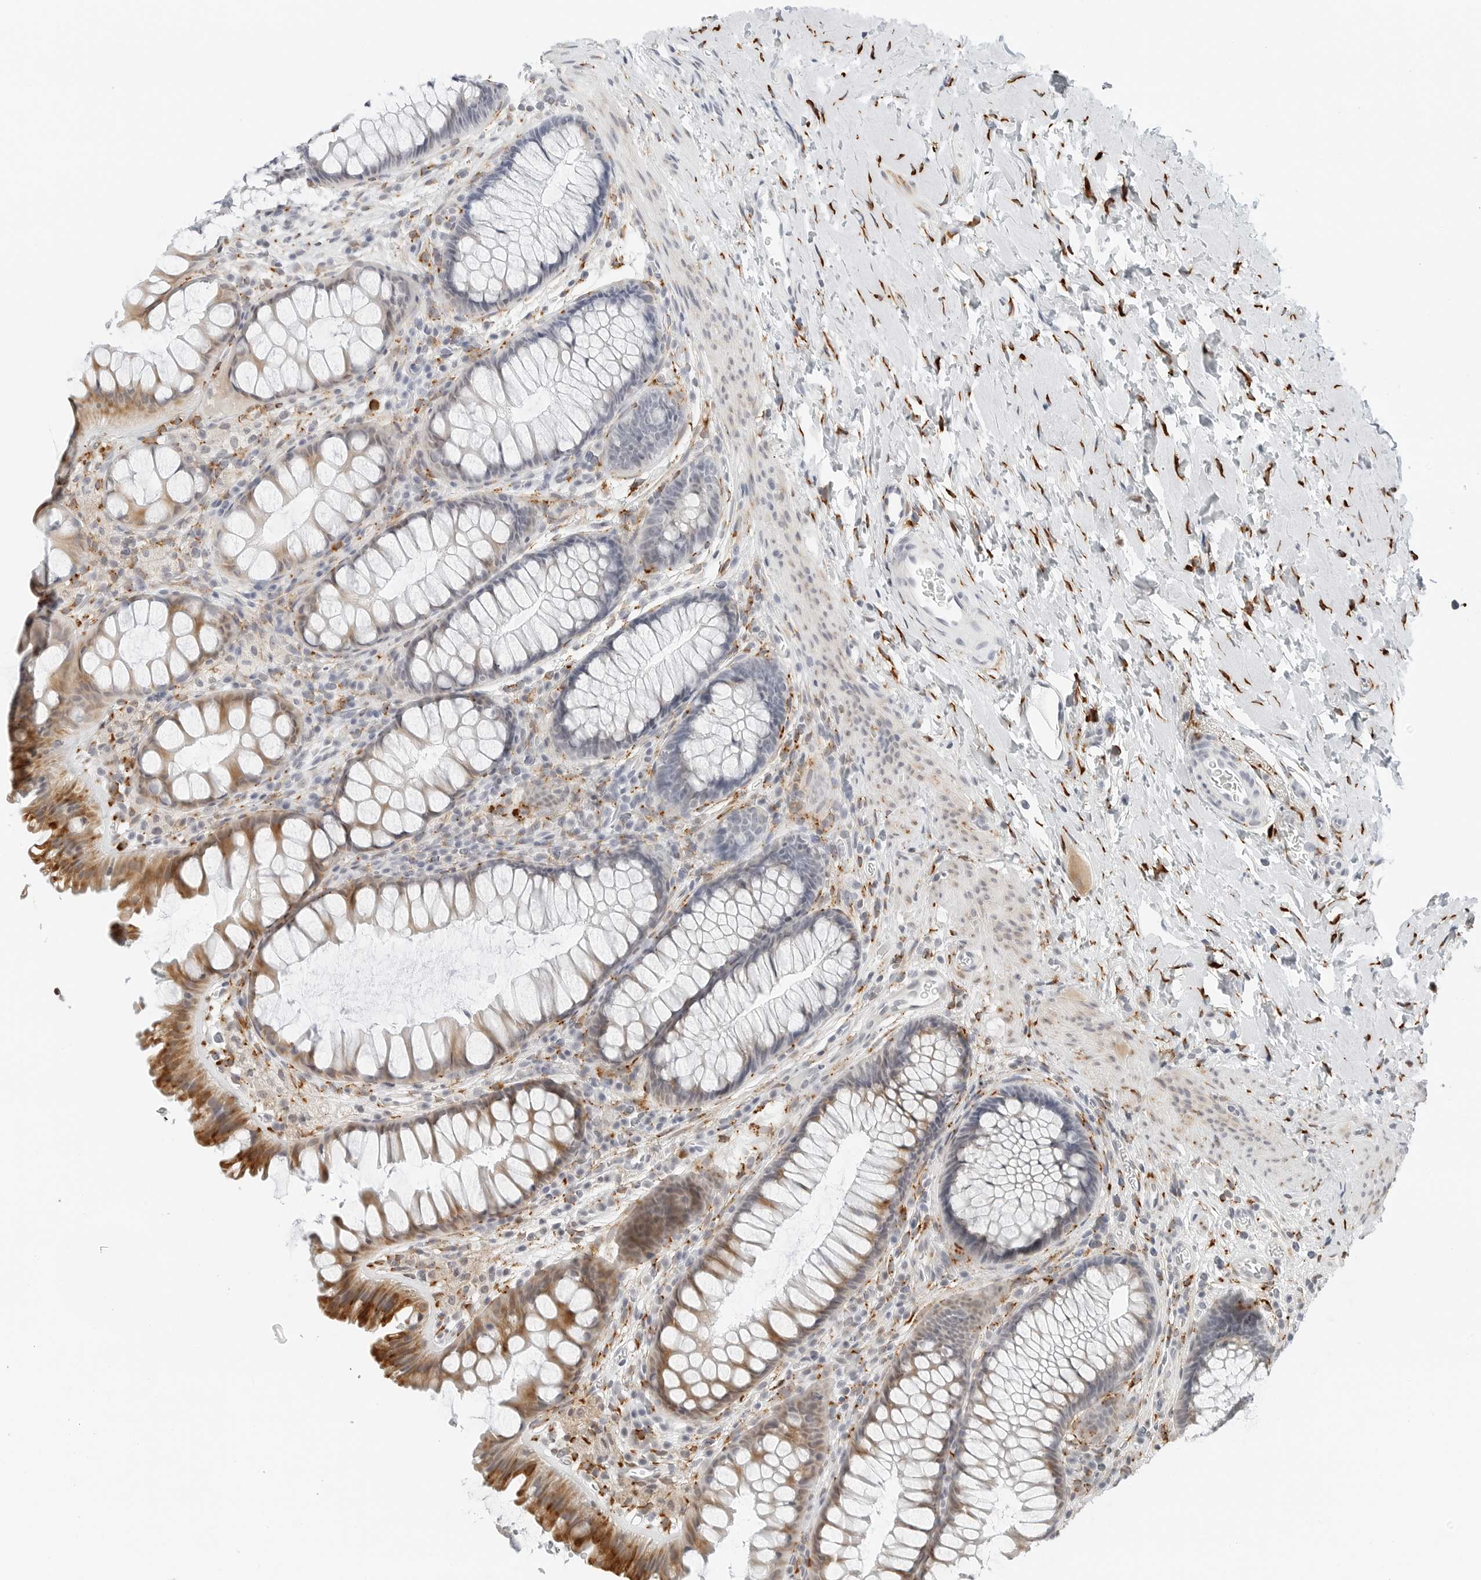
{"staining": {"intensity": "negative", "quantity": "none", "location": "none"}, "tissue": "colon", "cell_type": "Endothelial cells", "image_type": "normal", "snomed": [{"axis": "morphology", "description": "Normal tissue, NOS"}, {"axis": "topography", "description": "Colon"}], "caption": "Immunohistochemistry (IHC) photomicrograph of benign colon: colon stained with DAB demonstrates no significant protein expression in endothelial cells.", "gene": "P4HA2", "patient": {"sex": "female", "age": 62}}